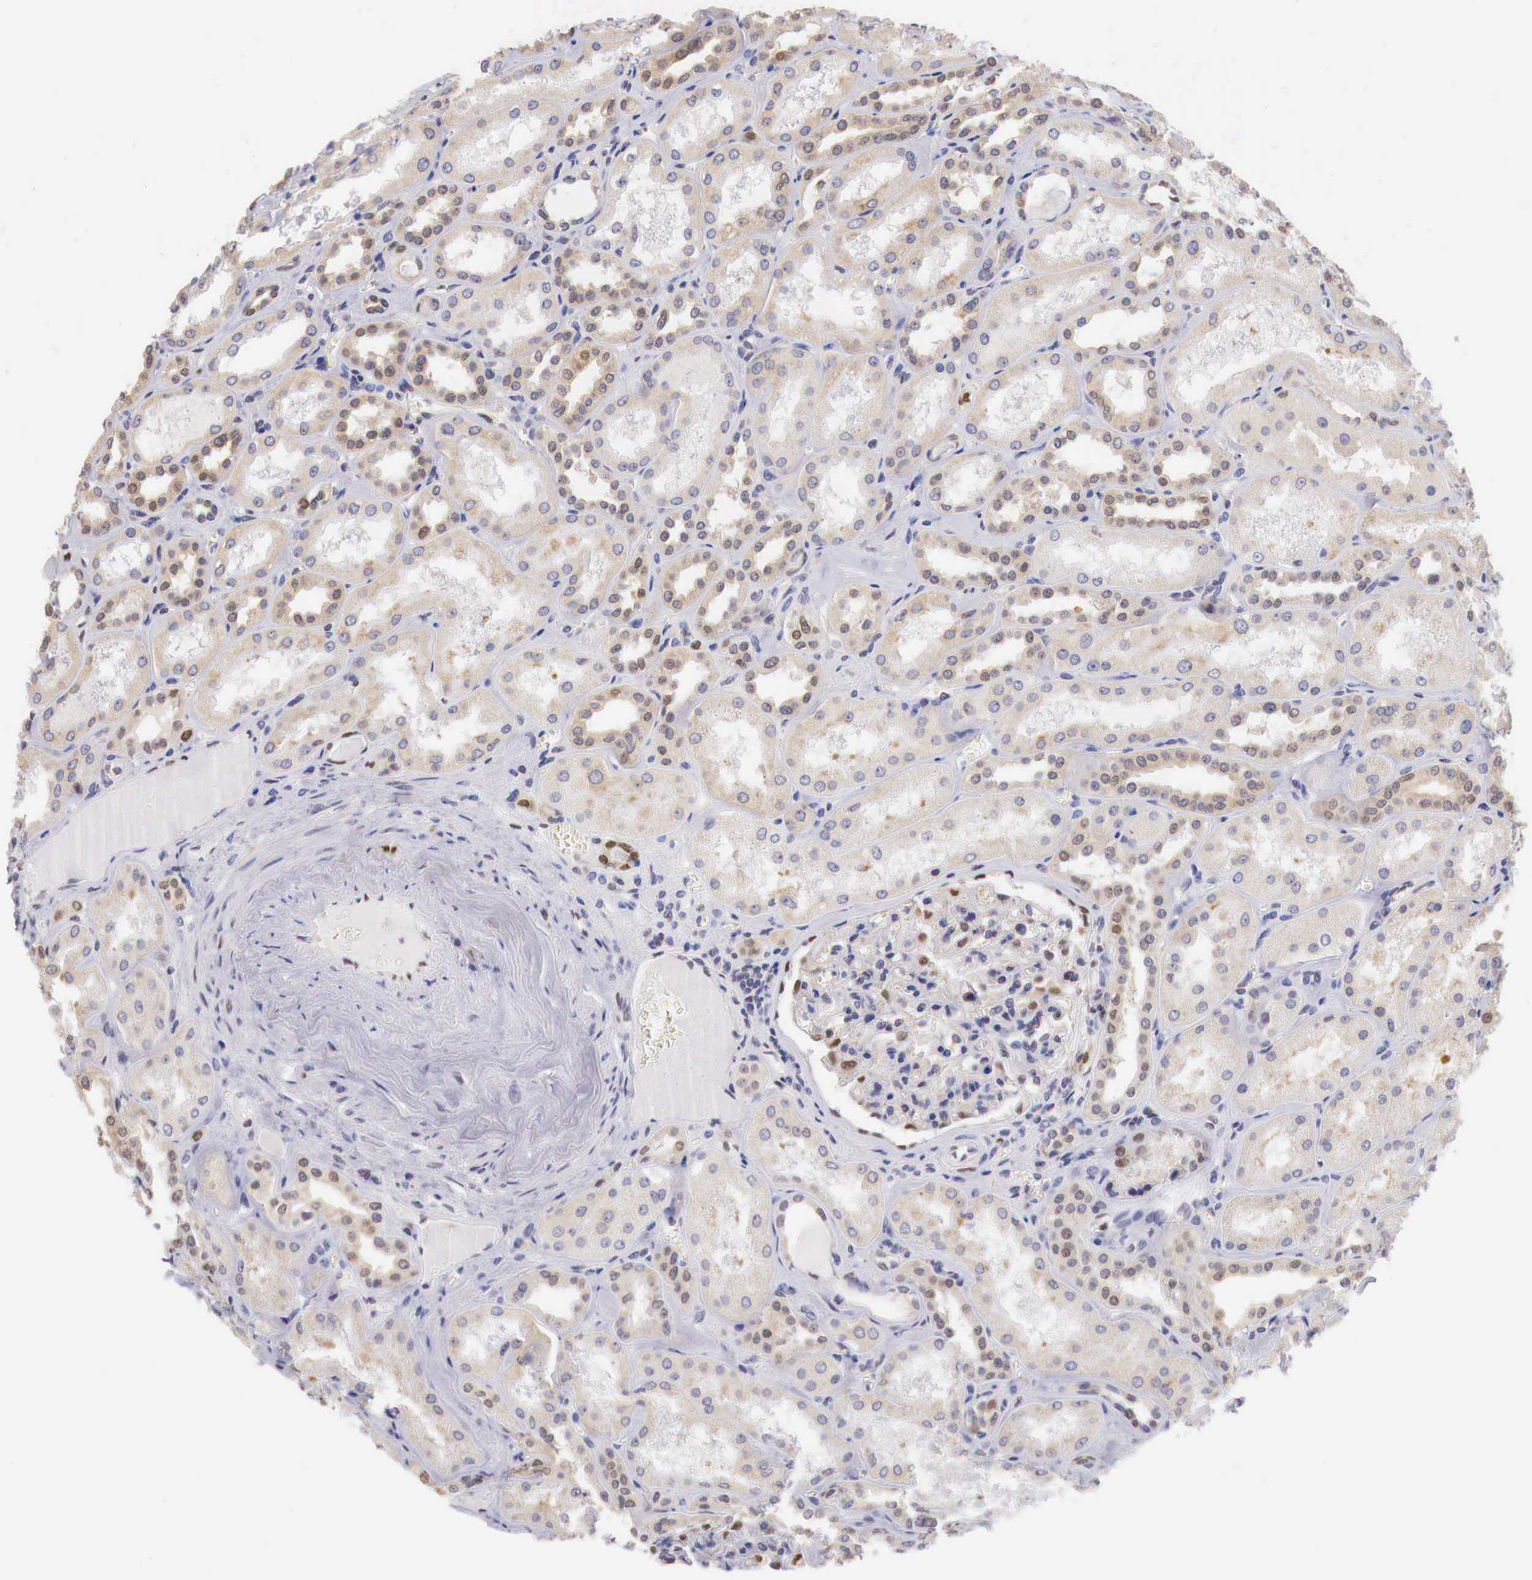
{"staining": {"intensity": "moderate", "quantity": "25%-75%", "location": "cytoplasmic/membranous,nuclear"}, "tissue": "kidney", "cell_type": "Cells in glomeruli", "image_type": "normal", "snomed": [{"axis": "morphology", "description": "Normal tissue, NOS"}, {"axis": "topography", "description": "Kidney"}], "caption": "An IHC histopathology image of benign tissue is shown. Protein staining in brown labels moderate cytoplasmic/membranous,nuclear positivity in kidney within cells in glomeruli. The protein is shown in brown color, while the nuclei are stained blue.", "gene": "PABIR2", "patient": {"sex": "male", "age": 61}}